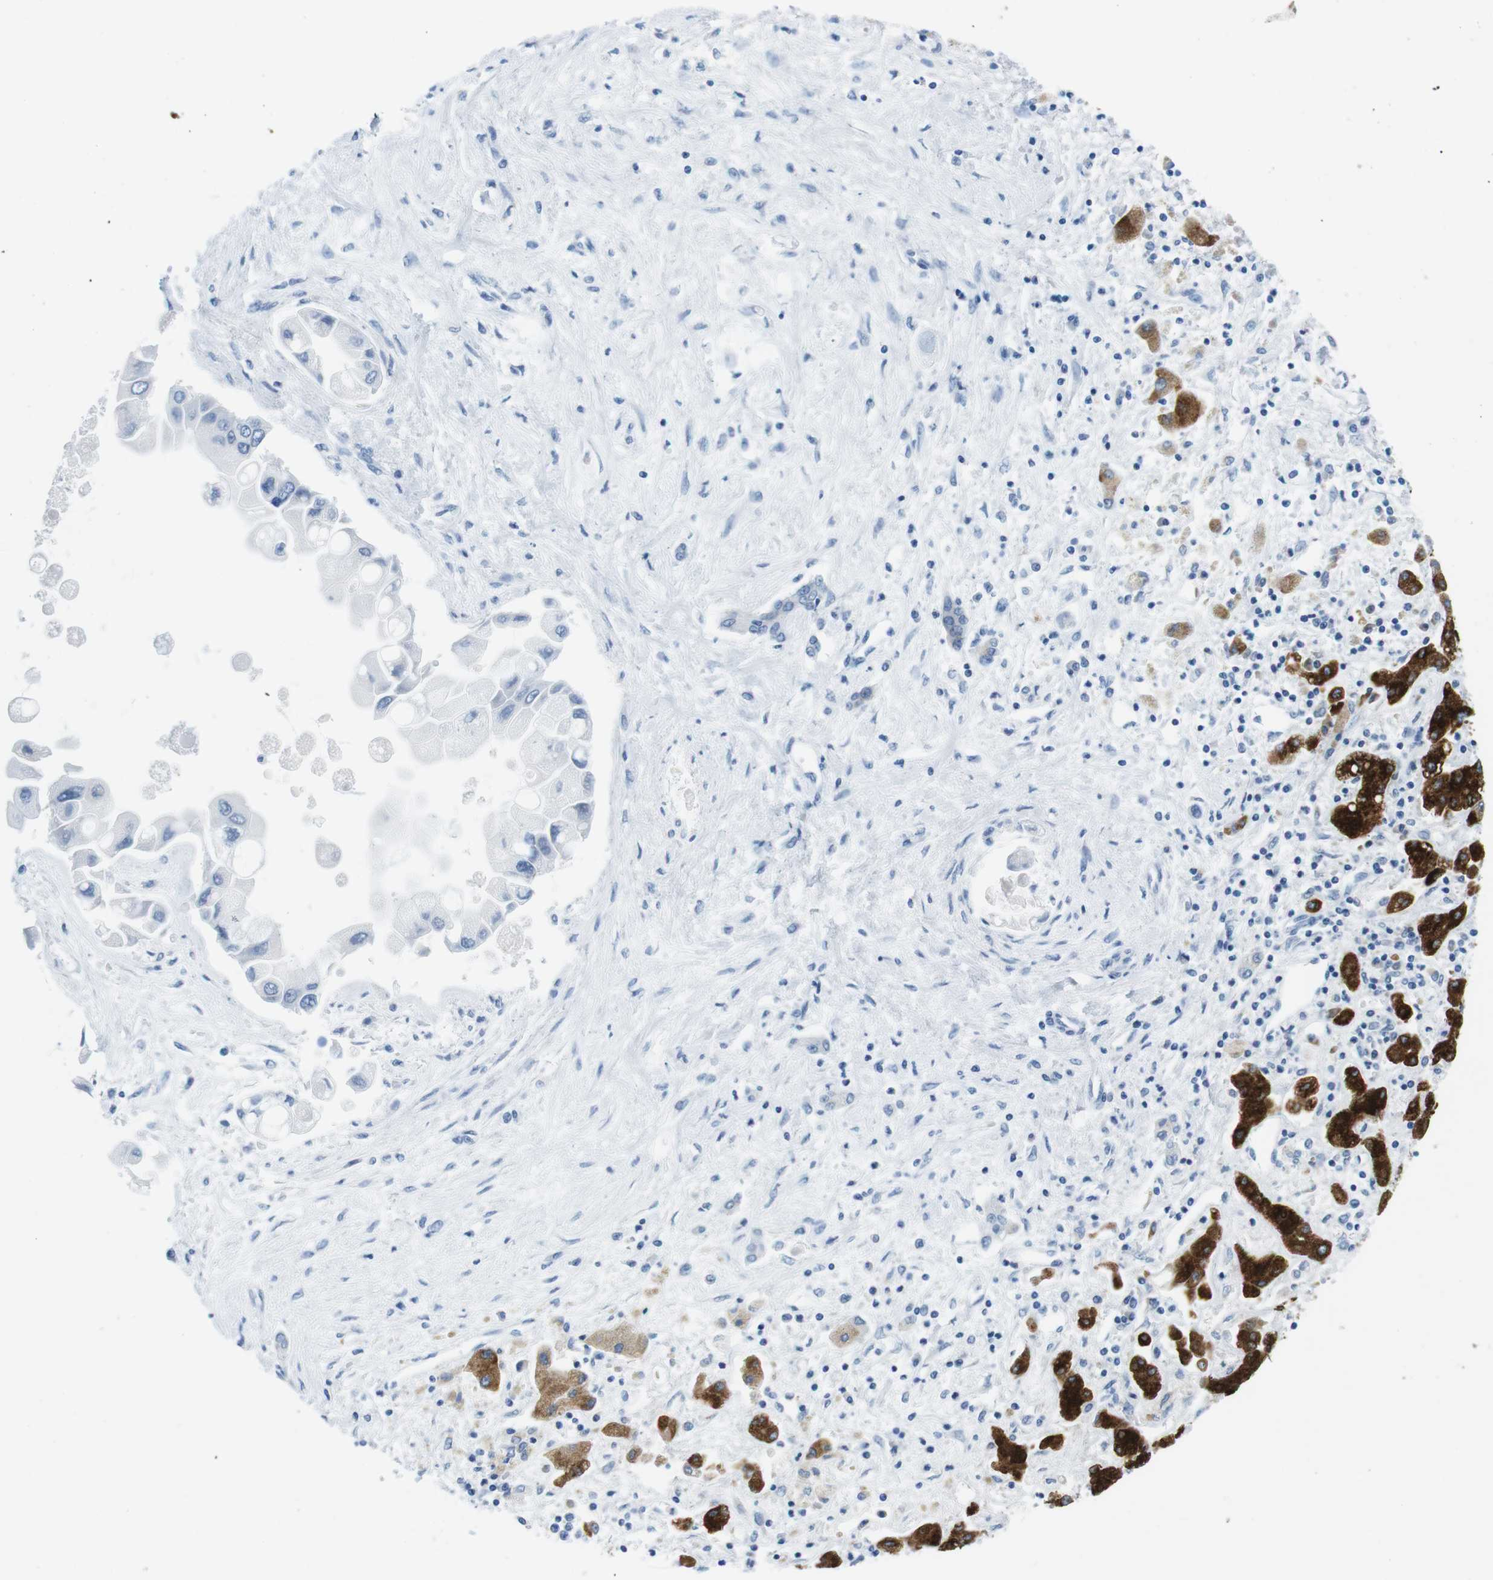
{"staining": {"intensity": "negative", "quantity": "none", "location": "none"}, "tissue": "liver cancer", "cell_type": "Tumor cells", "image_type": "cancer", "snomed": [{"axis": "morphology", "description": "Cholangiocarcinoma"}, {"axis": "topography", "description": "Liver"}], "caption": "Cholangiocarcinoma (liver) was stained to show a protein in brown. There is no significant staining in tumor cells. (Immunohistochemistry (ihc), brightfield microscopy, high magnification).", "gene": "CYP2C9", "patient": {"sex": "male", "age": 50}}